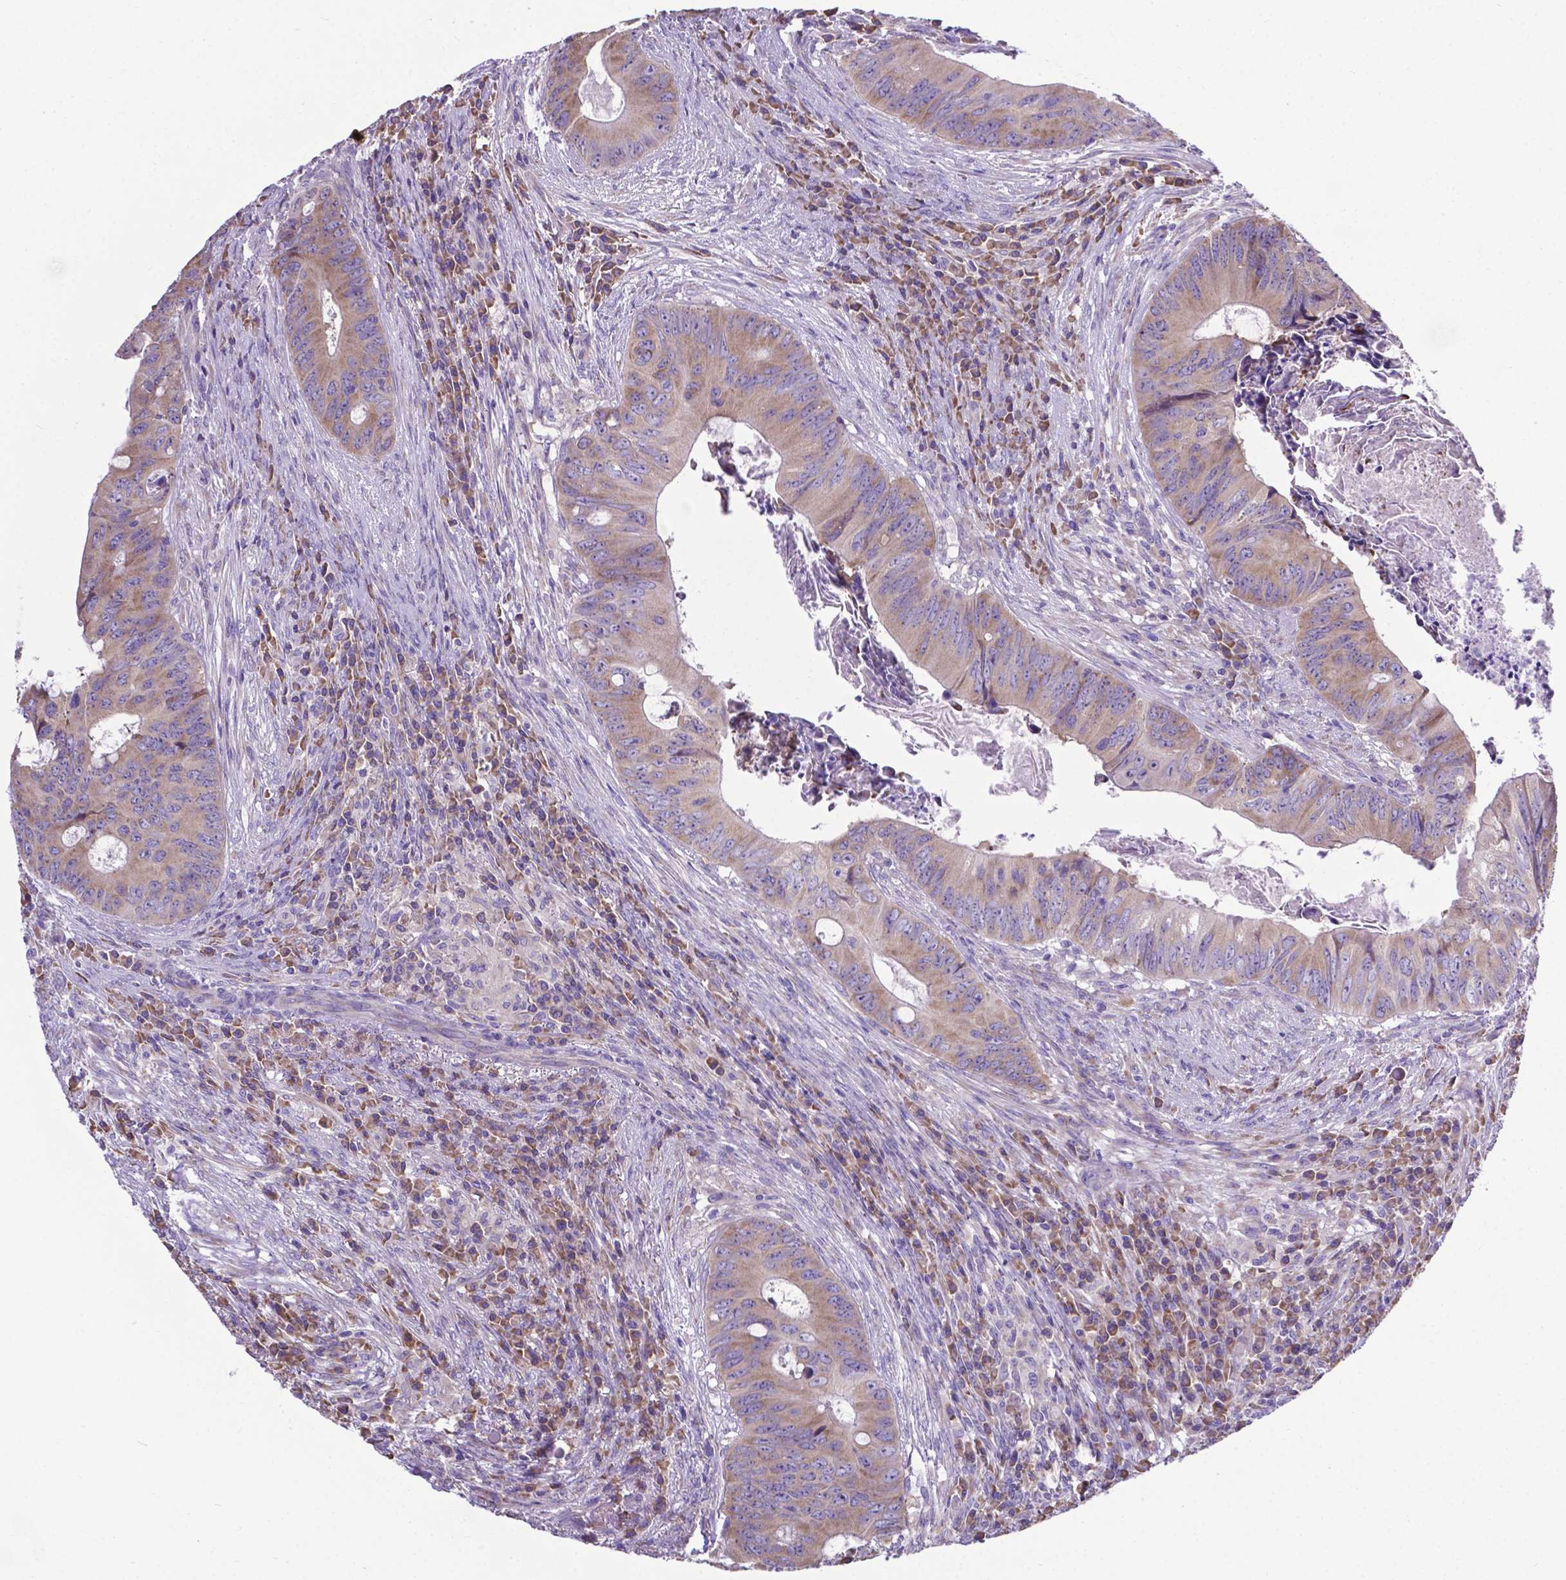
{"staining": {"intensity": "weak", "quantity": ">75%", "location": "cytoplasmic/membranous"}, "tissue": "colorectal cancer", "cell_type": "Tumor cells", "image_type": "cancer", "snomed": [{"axis": "morphology", "description": "Adenocarcinoma, NOS"}, {"axis": "topography", "description": "Colon"}], "caption": "This is a micrograph of immunohistochemistry (IHC) staining of colorectal adenocarcinoma, which shows weak expression in the cytoplasmic/membranous of tumor cells.", "gene": "RPL6", "patient": {"sex": "female", "age": 74}}